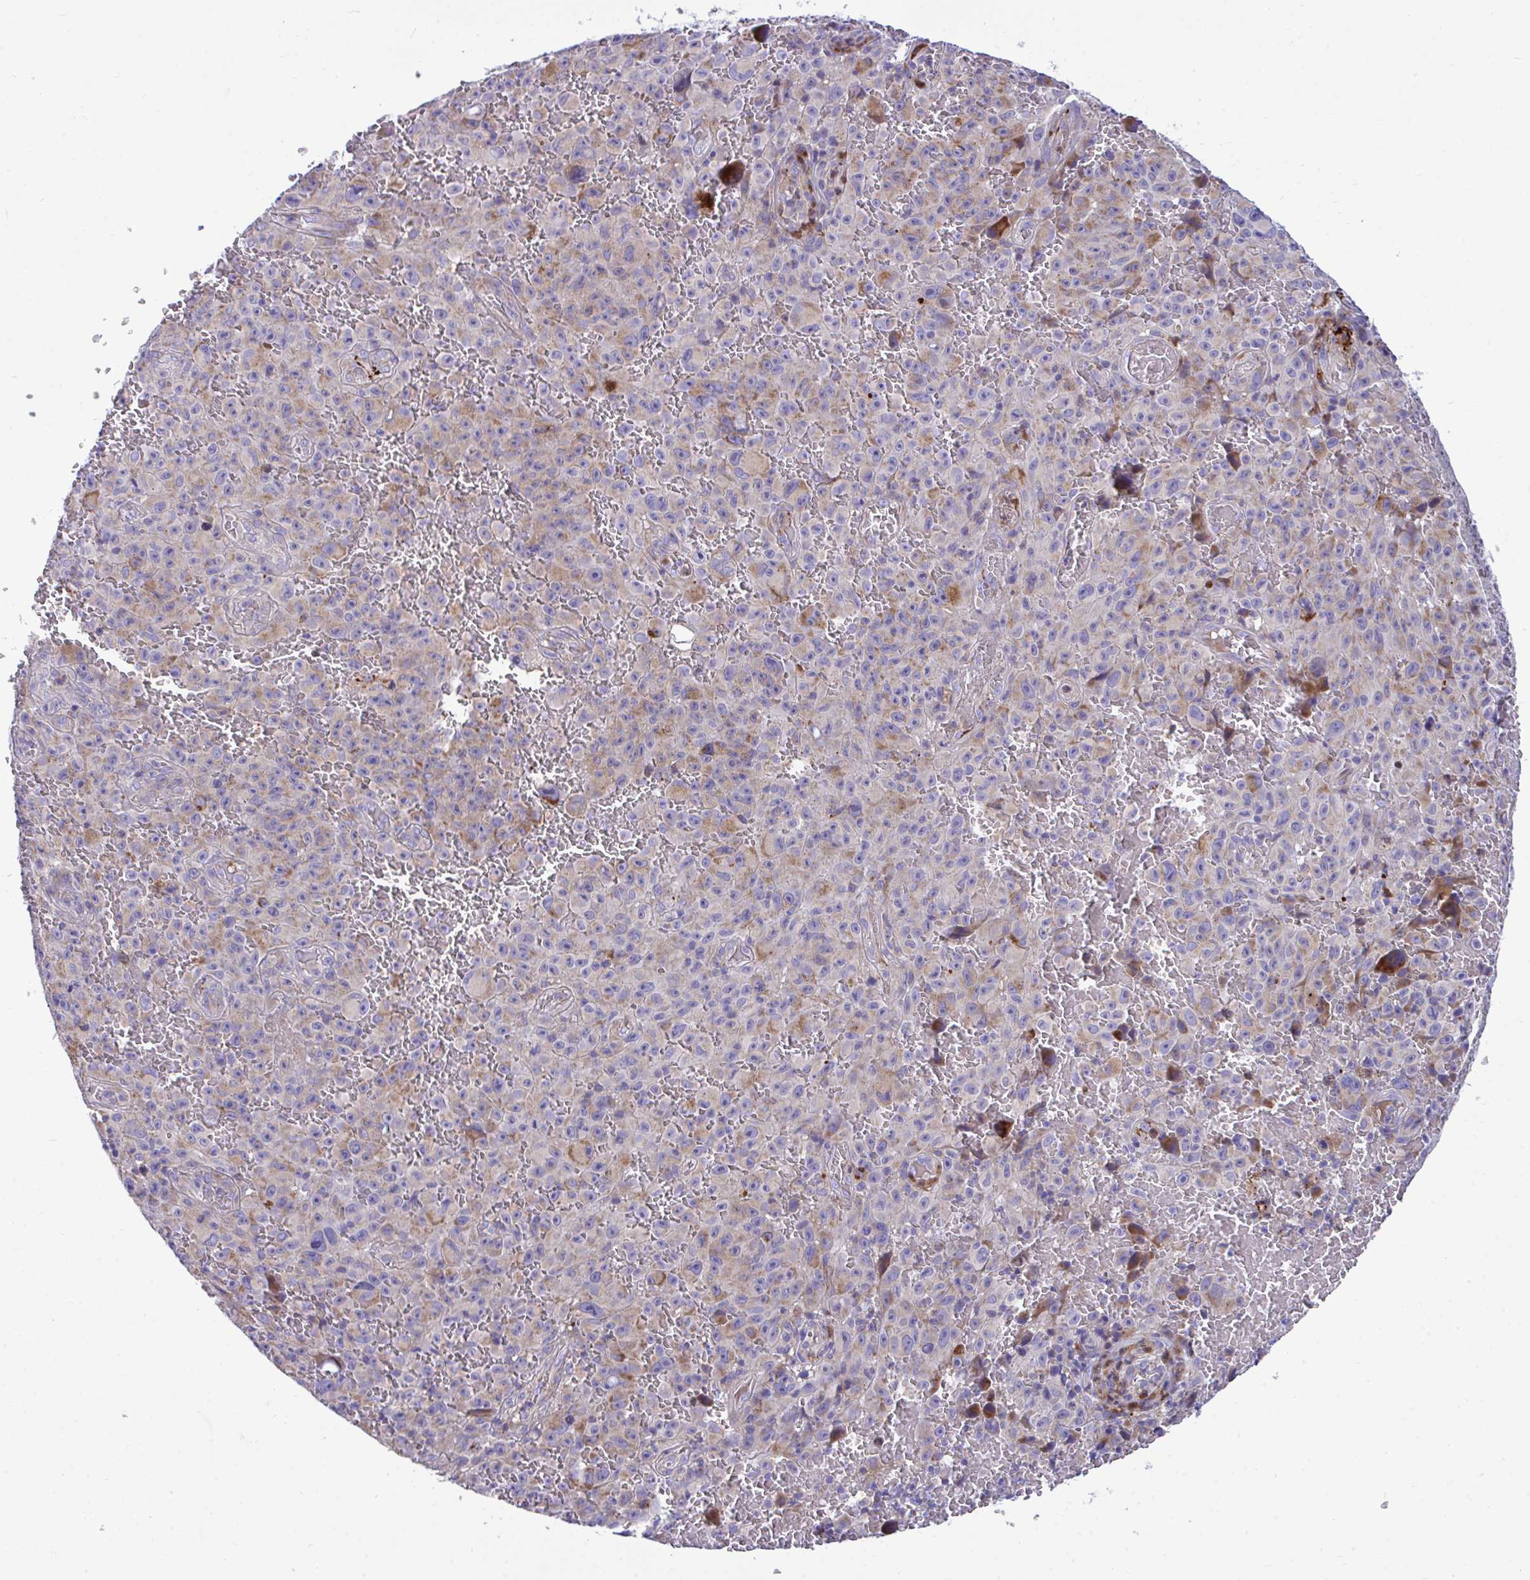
{"staining": {"intensity": "weak", "quantity": "25%-75%", "location": "cytoplasmic/membranous"}, "tissue": "melanoma", "cell_type": "Tumor cells", "image_type": "cancer", "snomed": [{"axis": "morphology", "description": "Malignant melanoma, NOS"}, {"axis": "topography", "description": "Skin"}], "caption": "Immunohistochemical staining of human malignant melanoma demonstrates weak cytoplasmic/membranous protein expression in about 25%-75% of tumor cells.", "gene": "MRPS16", "patient": {"sex": "female", "age": 82}}